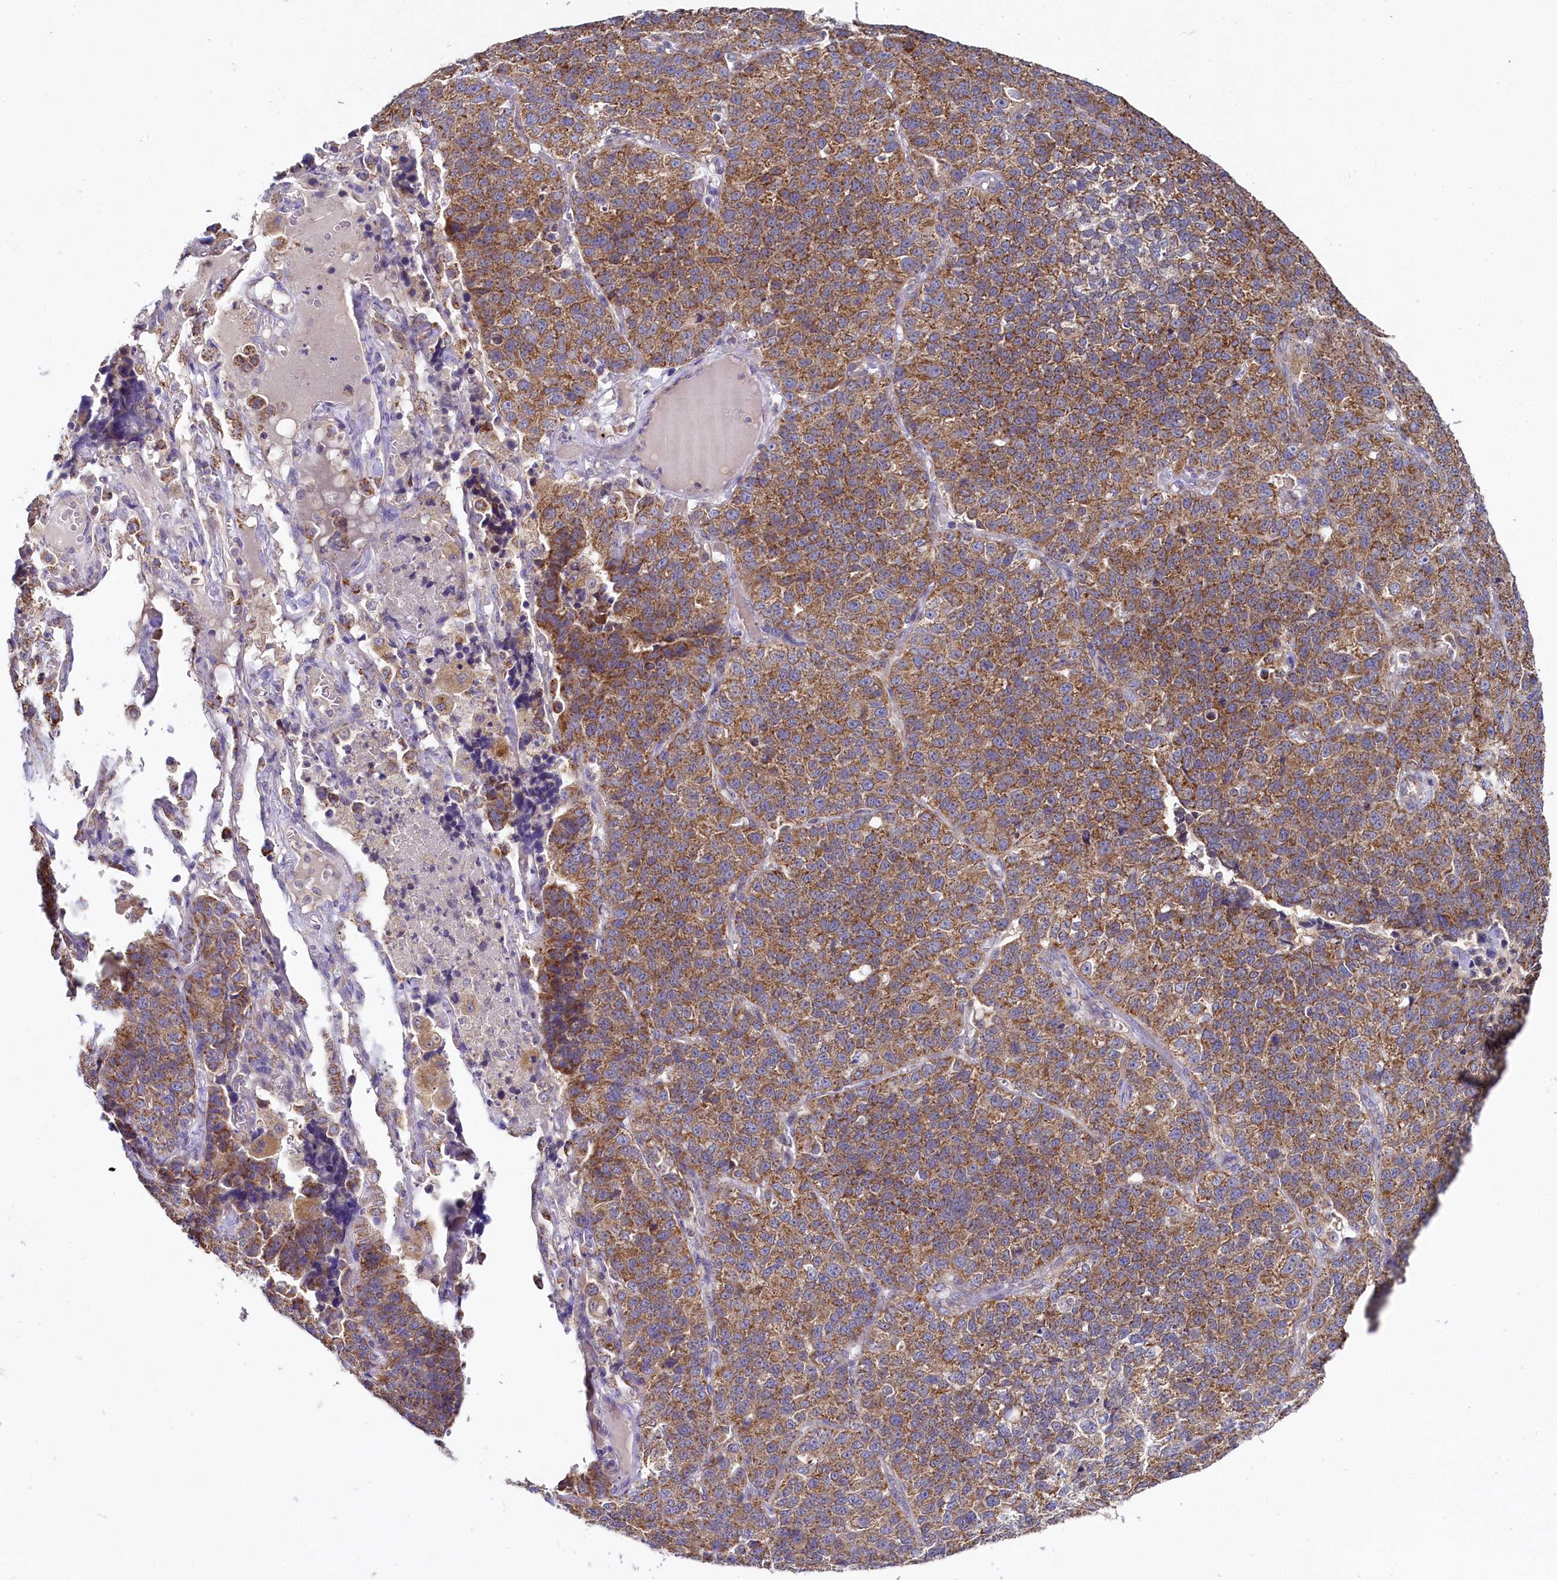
{"staining": {"intensity": "moderate", "quantity": ">75%", "location": "cytoplasmic/membranous"}, "tissue": "lung cancer", "cell_type": "Tumor cells", "image_type": "cancer", "snomed": [{"axis": "morphology", "description": "Adenocarcinoma, NOS"}, {"axis": "topography", "description": "Lung"}], "caption": "Lung adenocarcinoma tissue shows moderate cytoplasmic/membranous expression in approximately >75% of tumor cells Nuclei are stained in blue.", "gene": "MRPL57", "patient": {"sex": "male", "age": 49}}